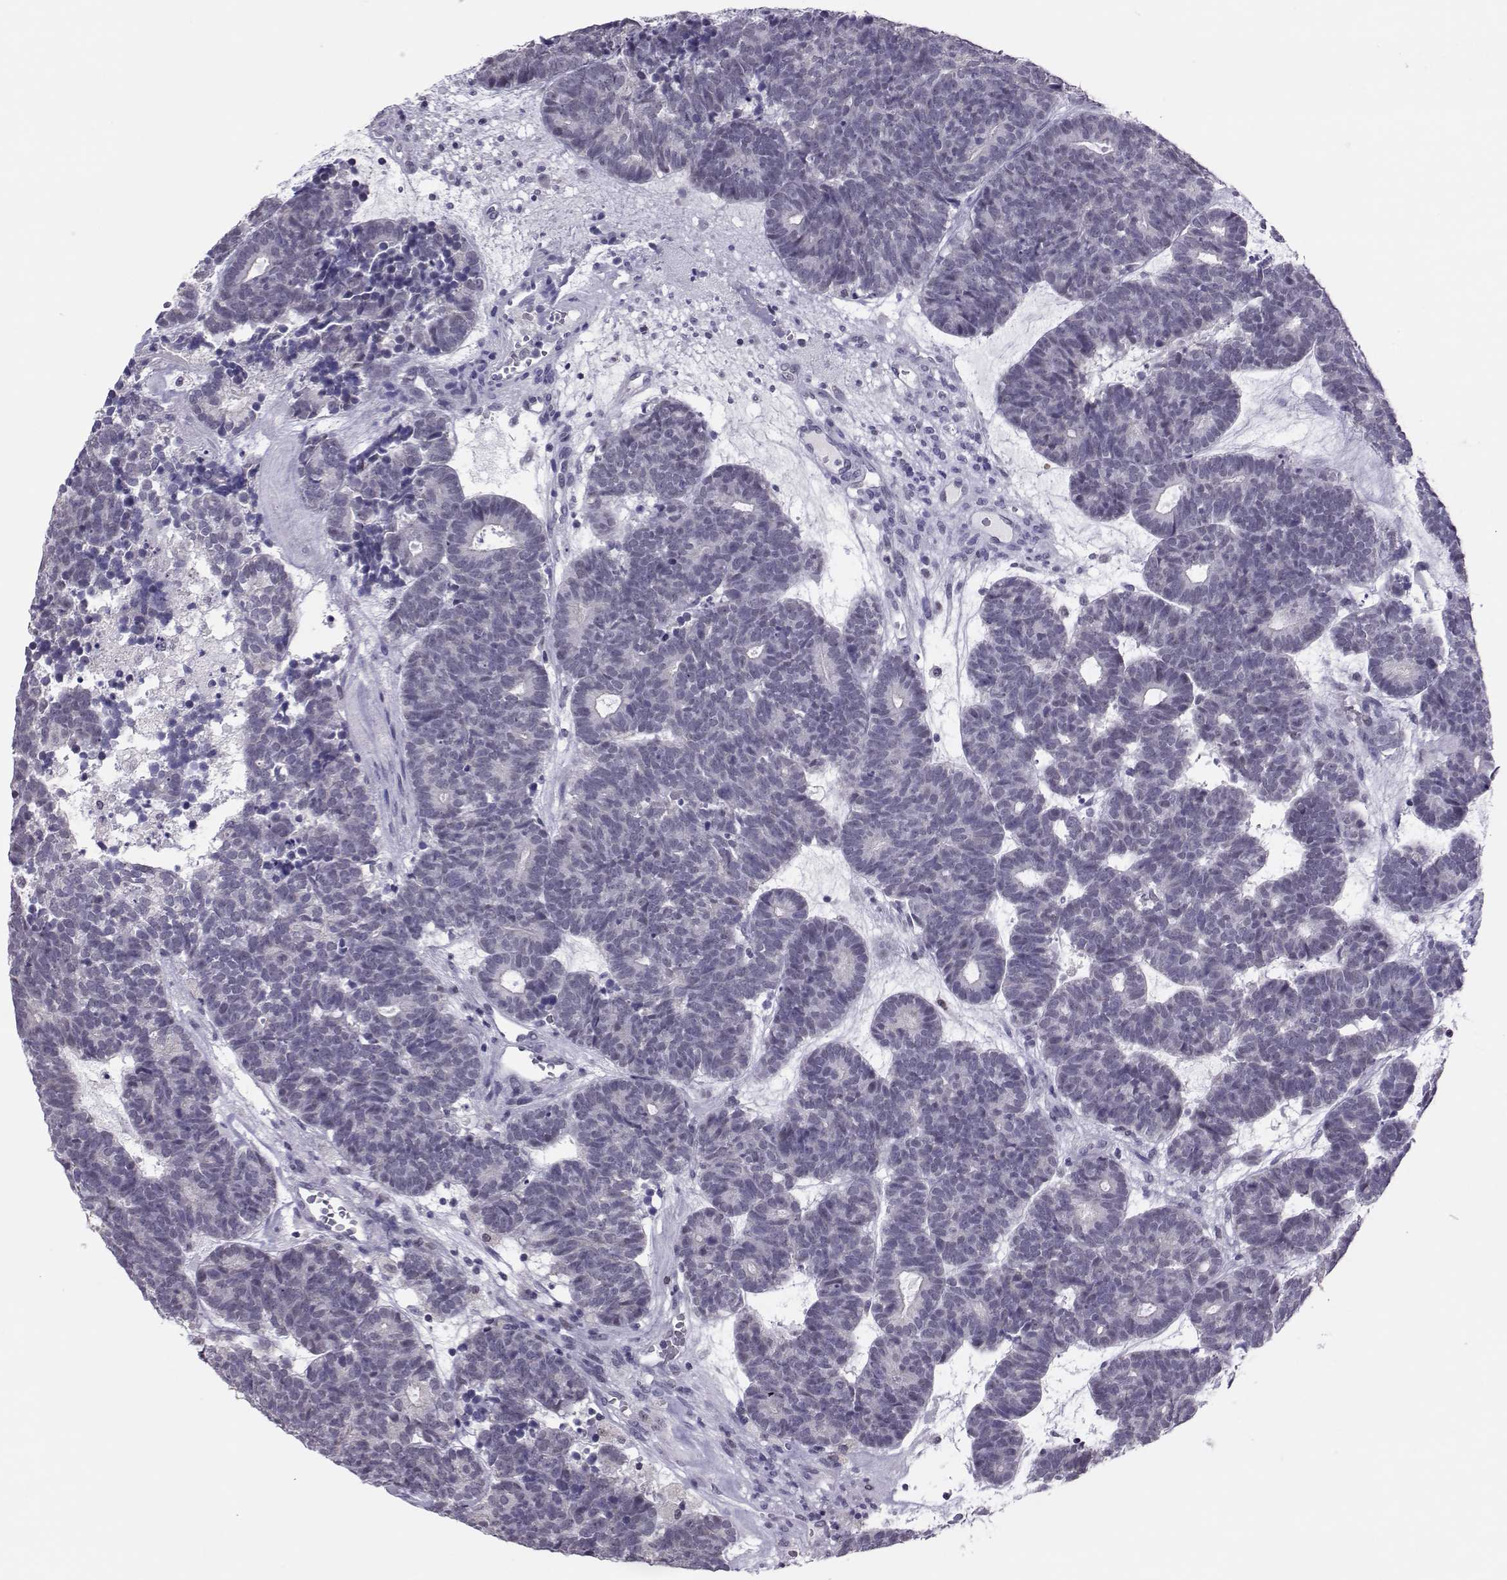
{"staining": {"intensity": "negative", "quantity": "none", "location": "none"}, "tissue": "head and neck cancer", "cell_type": "Tumor cells", "image_type": "cancer", "snomed": [{"axis": "morphology", "description": "Adenocarcinoma, NOS"}, {"axis": "topography", "description": "Head-Neck"}], "caption": "Tumor cells are negative for protein expression in human head and neck cancer.", "gene": "DNAAF1", "patient": {"sex": "female", "age": 81}}